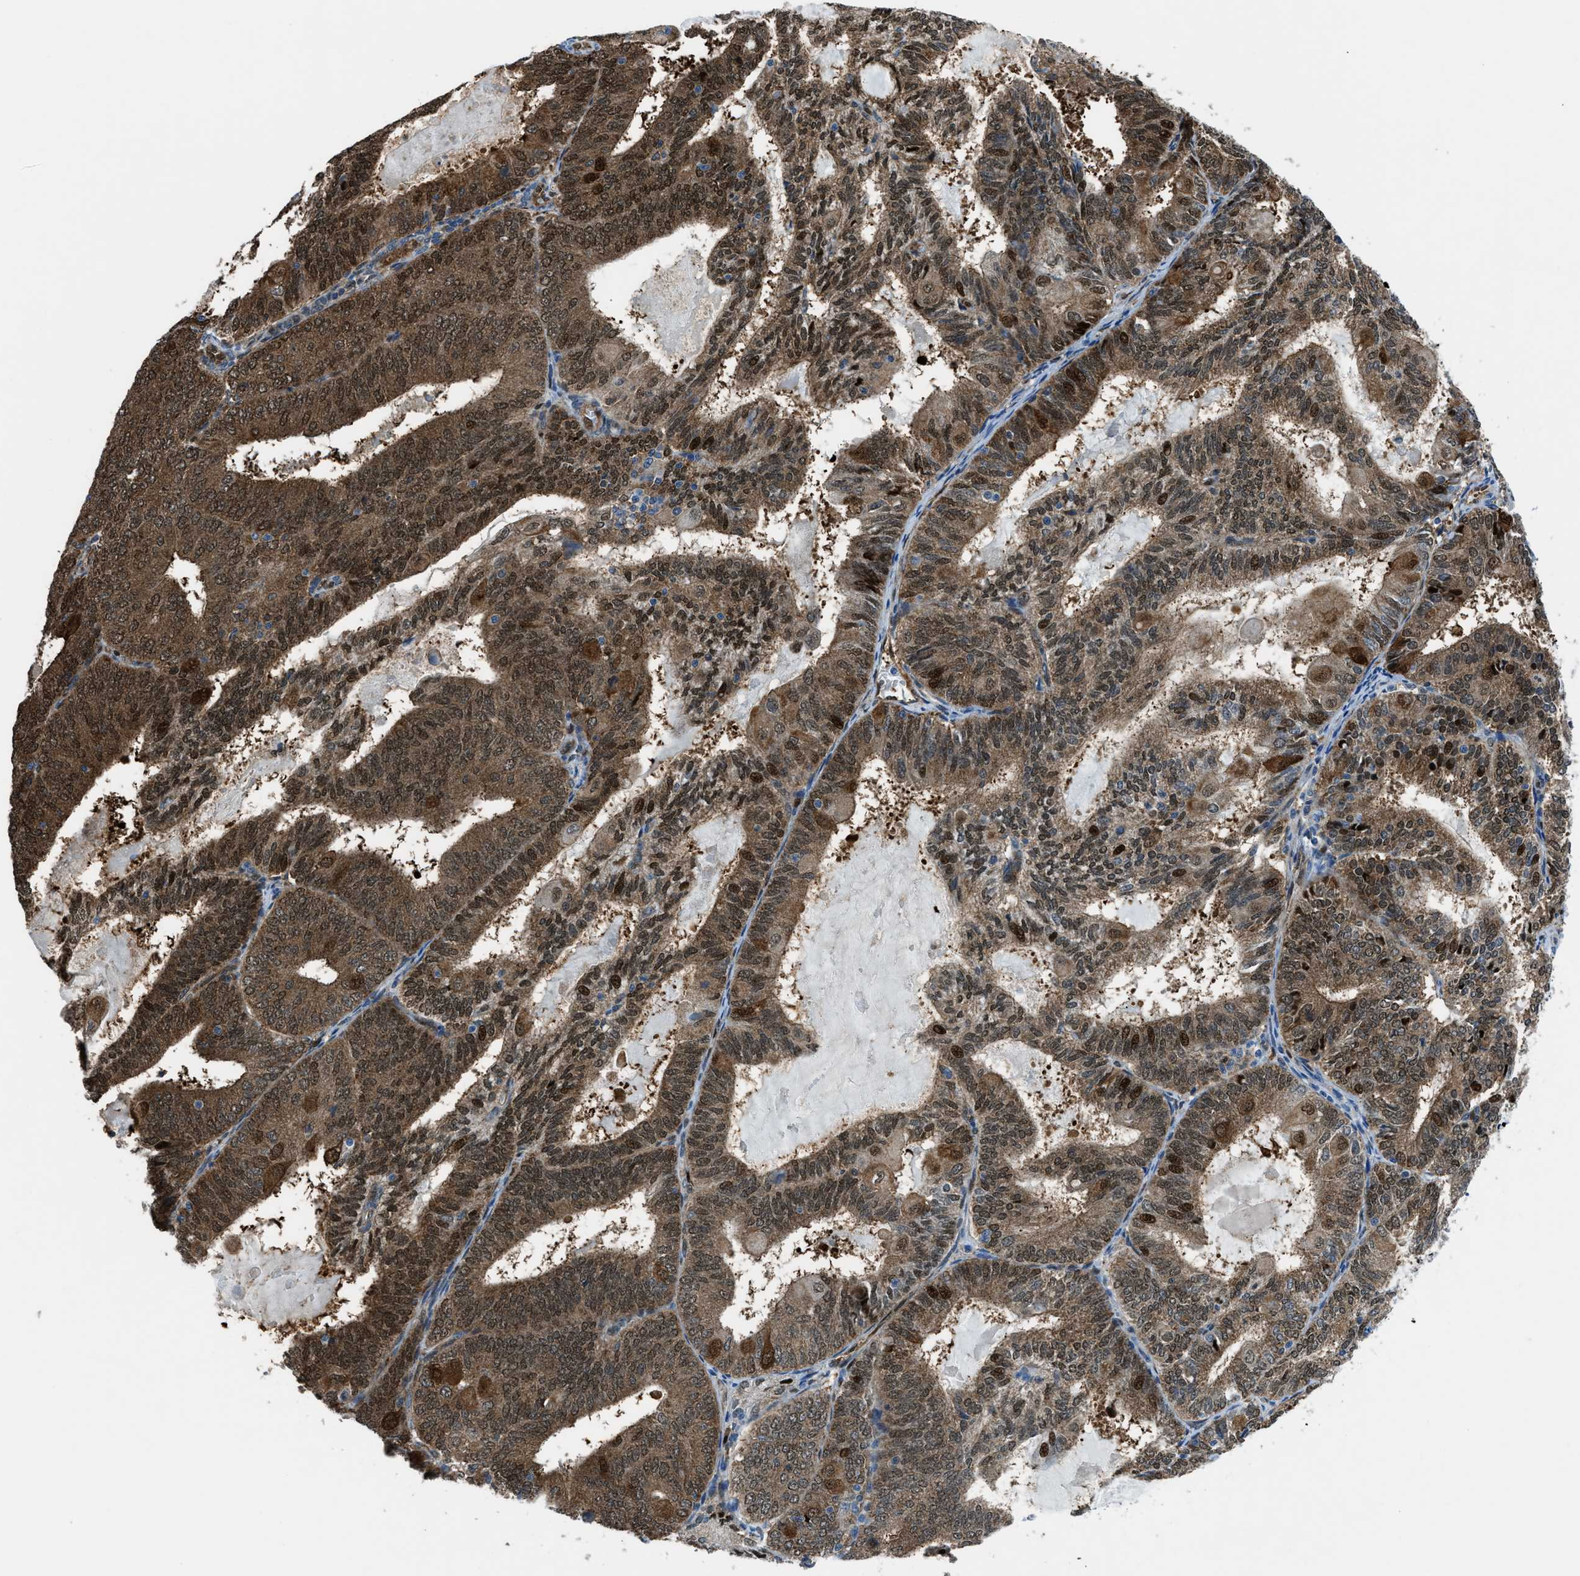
{"staining": {"intensity": "strong", "quantity": "25%-75%", "location": "cytoplasmic/membranous,nuclear"}, "tissue": "endometrial cancer", "cell_type": "Tumor cells", "image_type": "cancer", "snomed": [{"axis": "morphology", "description": "Adenocarcinoma, NOS"}, {"axis": "topography", "description": "Endometrium"}], "caption": "High-power microscopy captured an immunohistochemistry histopathology image of endometrial cancer, revealing strong cytoplasmic/membranous and nuclear staining in about 25%-75% of tumor cells.", "gene": "YWHAE", "patient": {"sex": "female", "age": 81}}